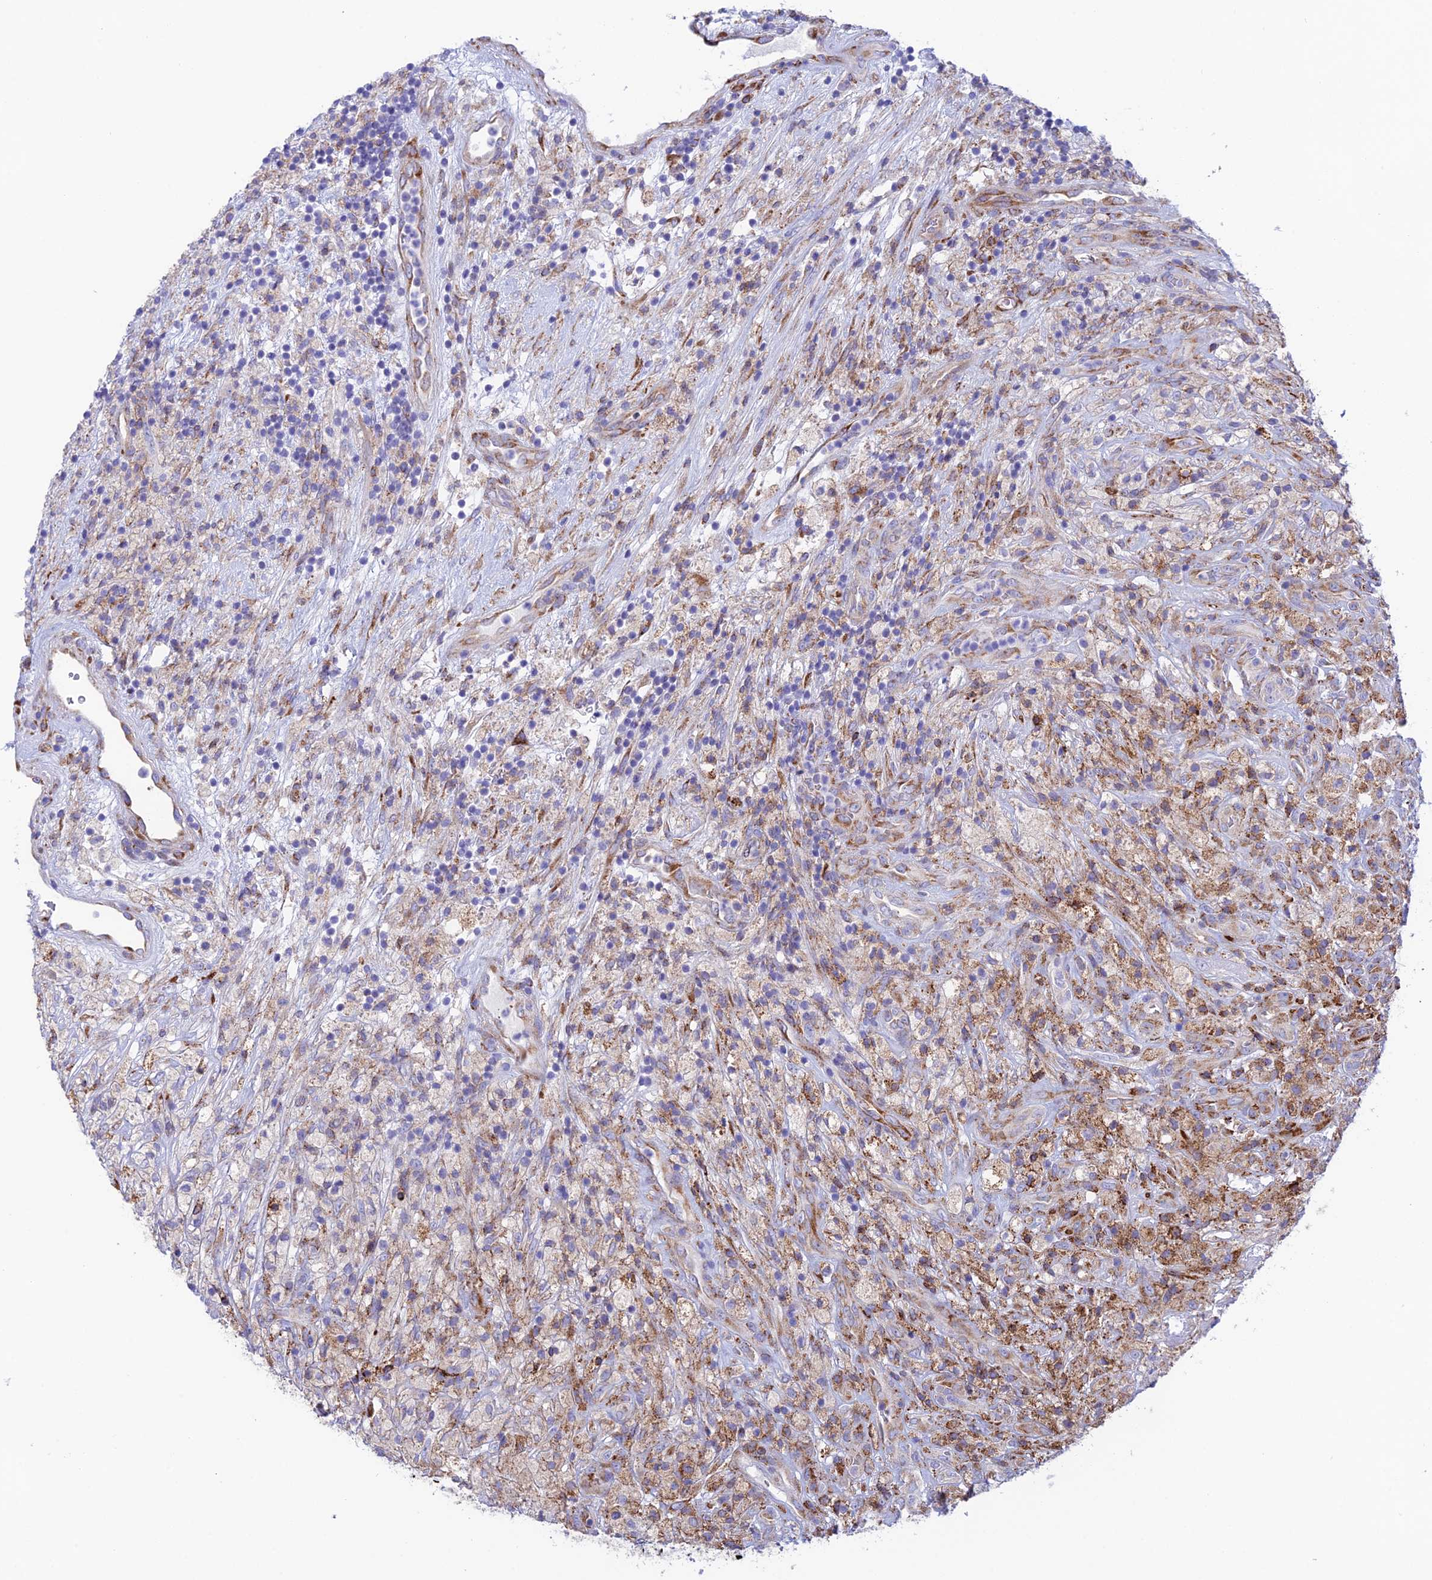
{"staining": {"intensity": "moderate", "quantity": "<25%", "location": "cytoplasmic/membranous"}, "tissue": "glioma", "cell_type": "Tumor cells", "image_type": "cancer", "snomed": [{"axis": "morphology", "description": "Glioma, malignant, High grade"}, {"axis": "topography", "description": "Brain"}], "caption": "Approximately <25% of tumor cells in malignant glioma (high-grade) demonstrate moderate cytoplasmic/membranous protein positivity as visualized by brown immunohistochemical staining.", "gene": "TUBGCP6", "patient": {"sex": "male", "age": 69}}